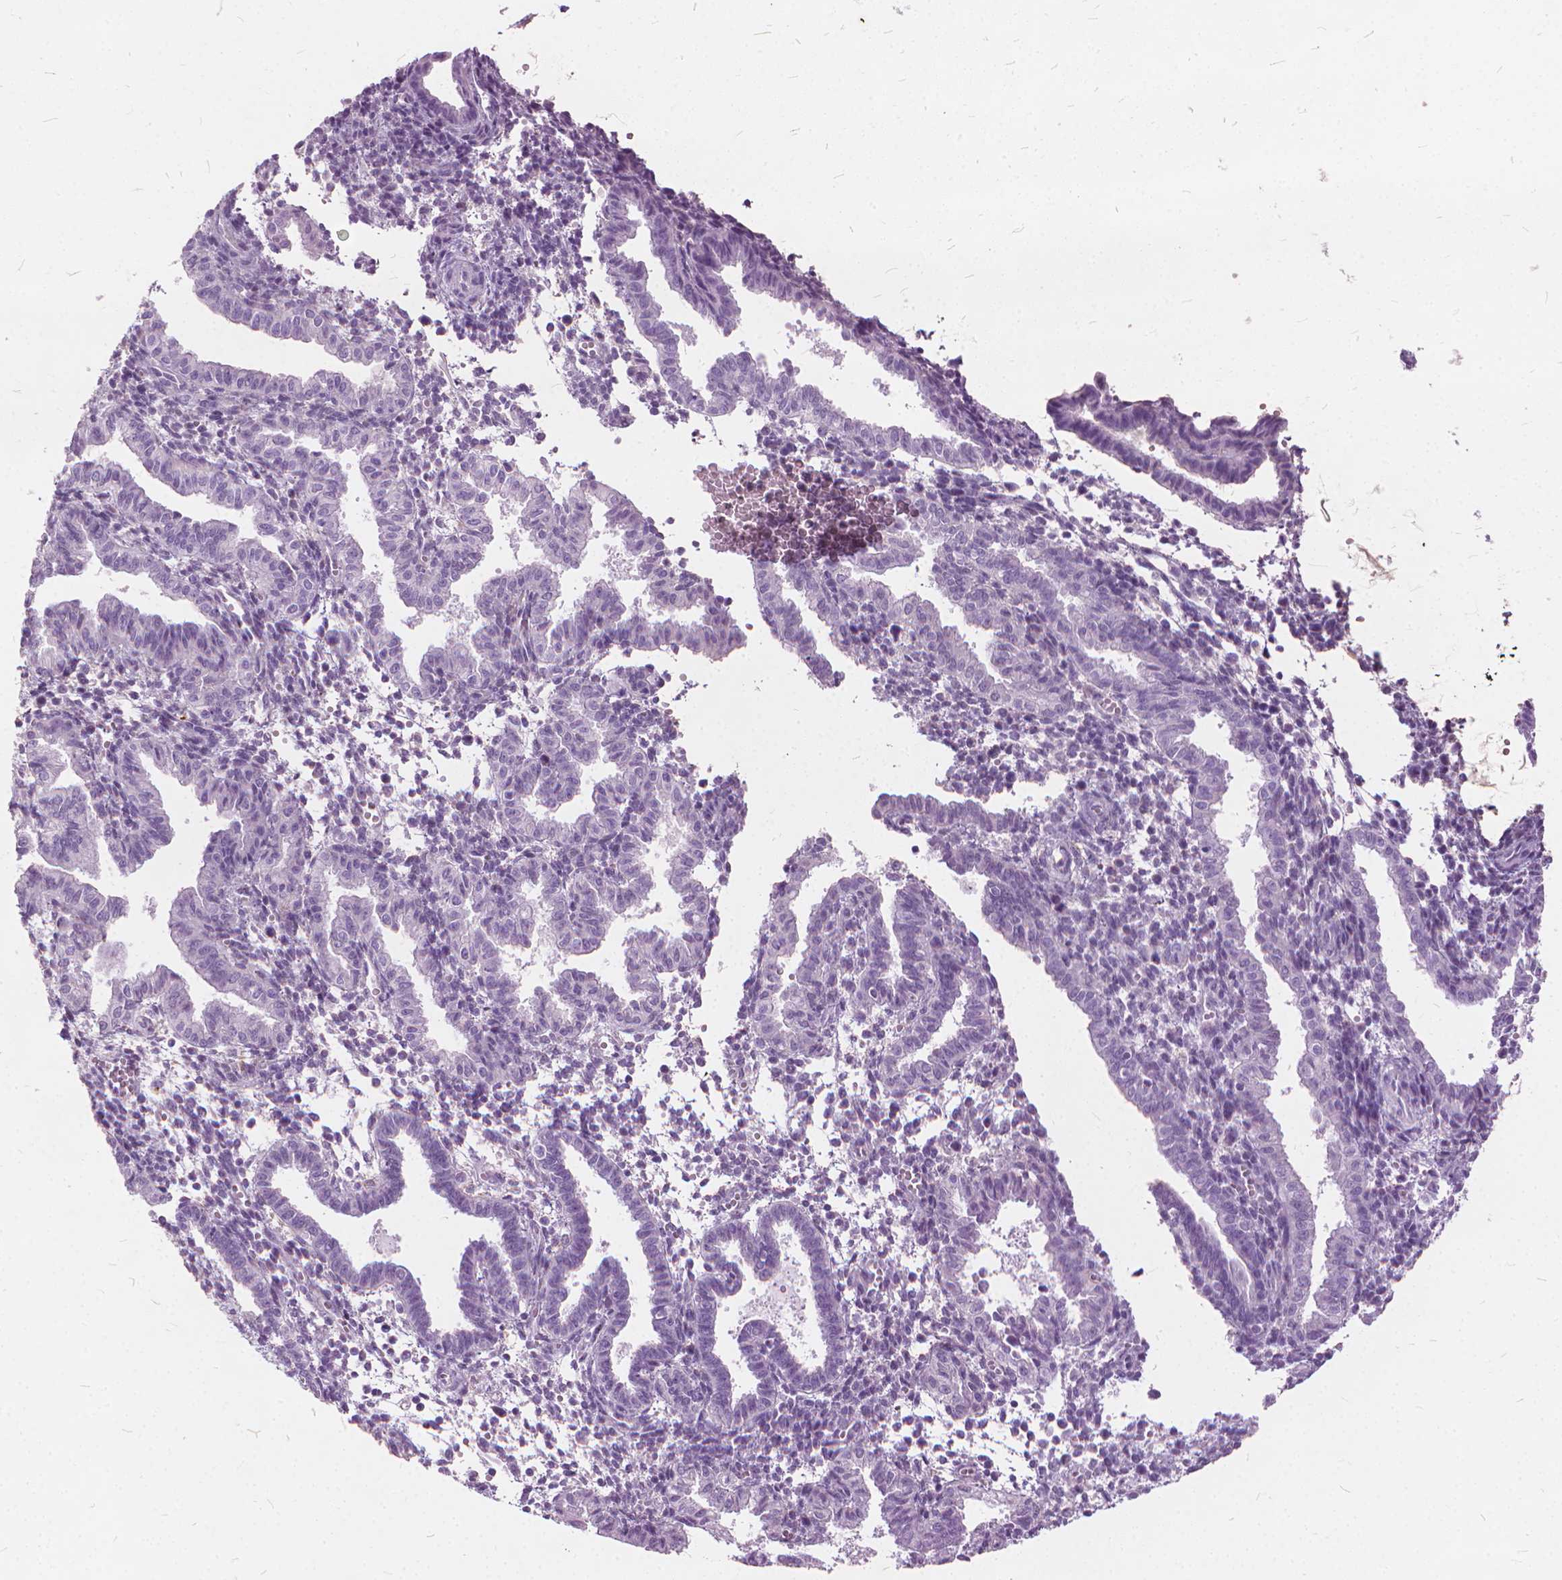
{"staining": {"intensity": "weak", "quantity": "<25%", "location": "cytoplasmic/membranous"}, "tissue": "endometrium", "cell_type": "Cells in endometrial stroma", "image_type": "normal", "snomed": [{"axis": "morphology", "description": "Normal tissue, NOS"}, {"axis": "topography", "description": "Endometrium"}], "caption": "Micrograph shows no significant protein staining in cells in endometrial stroma of benign endometrium. (DAB (3,3'-diaminobenzidine) immunohistochemistry (IHC) visualized using brightfield microscopy, high magnification).", "gene": "DNM1", "patient": {"sex": "female", "age": 37}}